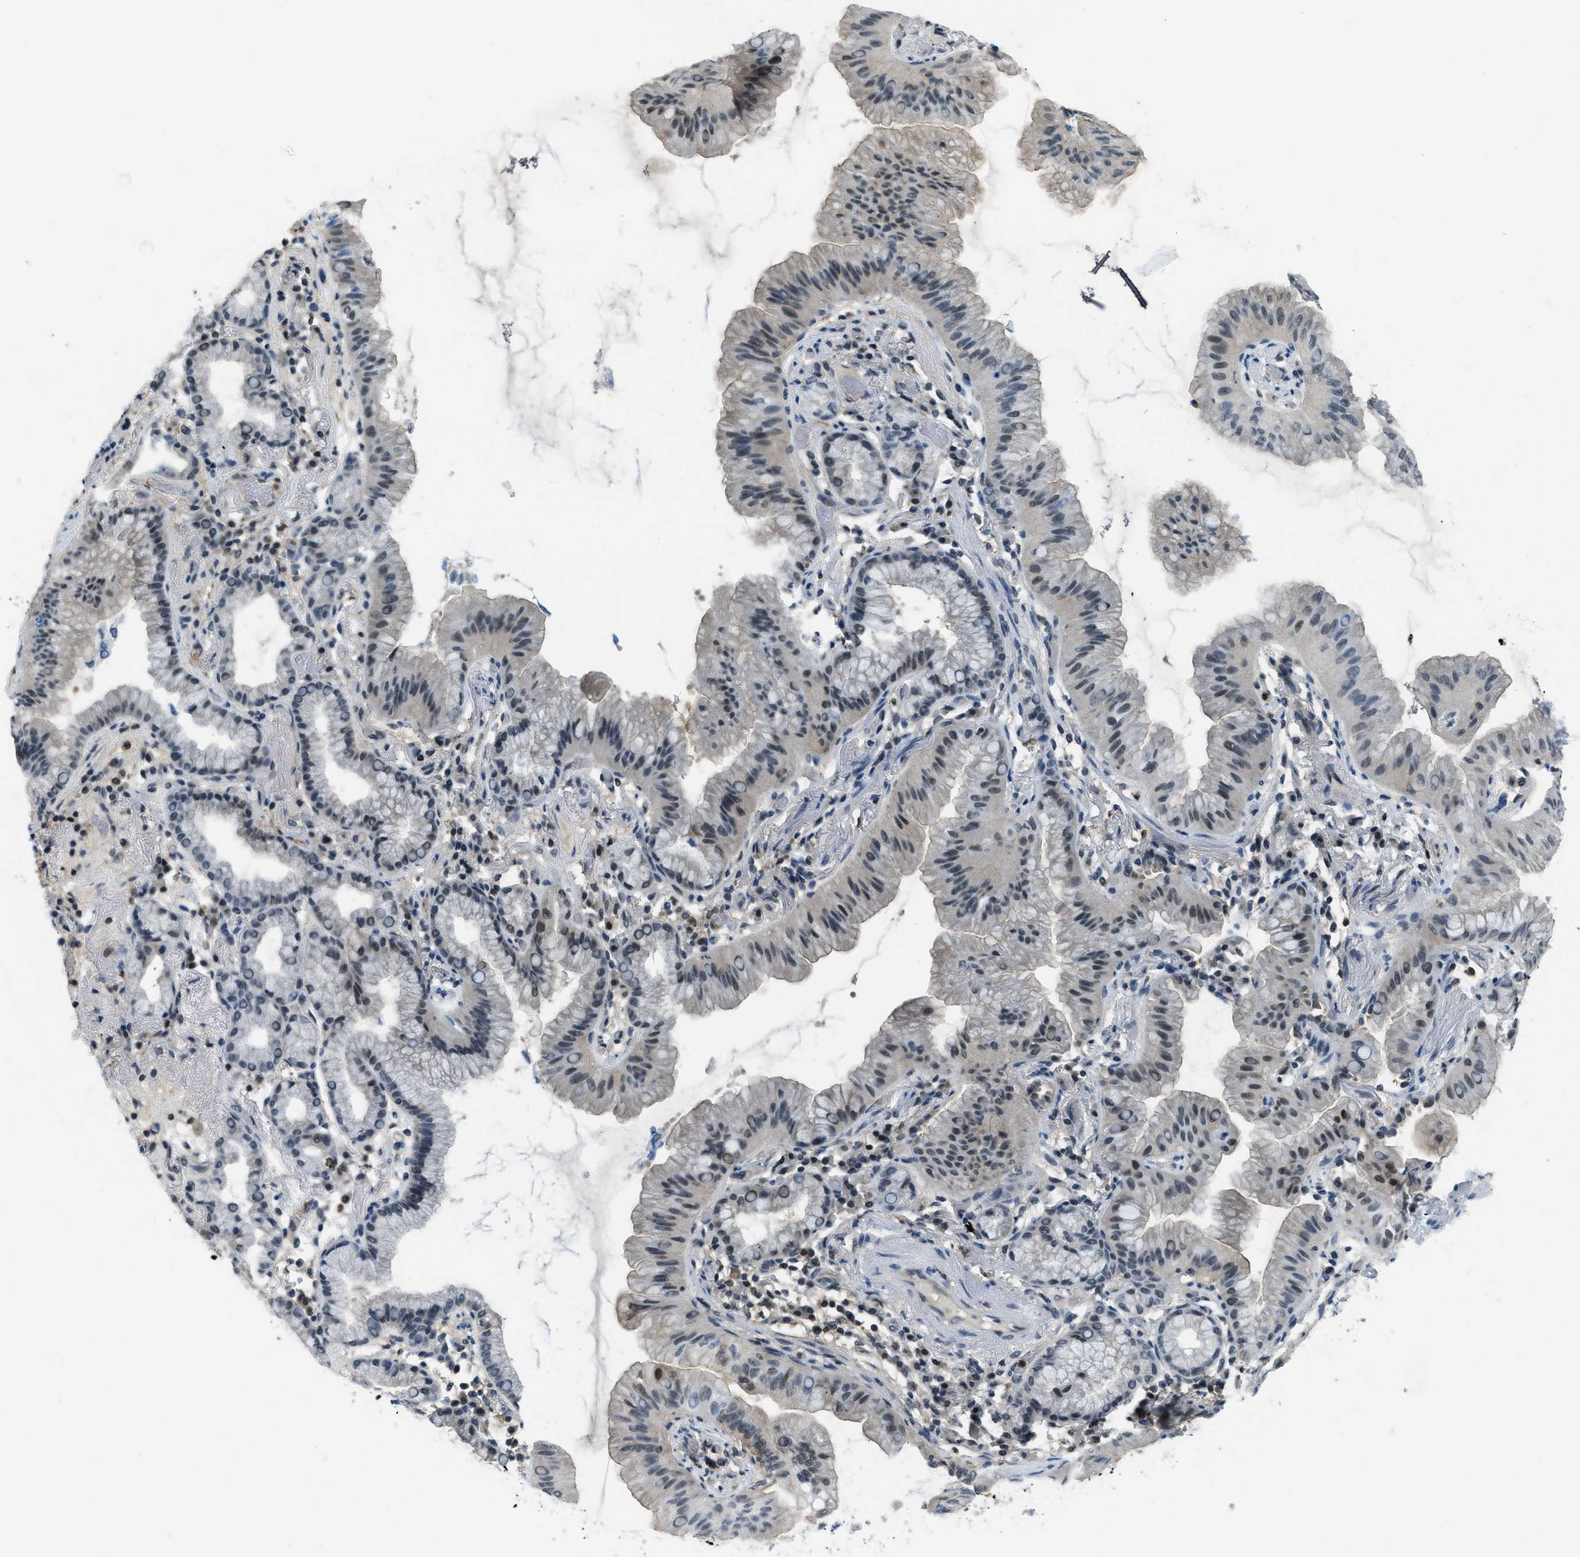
{"staining": {"intensity": "moderate", "quantity": "25%-75%", "location": "nuclear"}, "tissue": "lung cancer", "cell_type": "Tumor cells", "image_type": "cancer", "snomed": [{"axis": "morphology", "description": "Normal tissue, NOS"}, {"axis": "morphology", "description": "Adenocarcinoma, NOS"}, {"axis": "topography", "description": "Bronchus"}, {"axis": "topography", "description": "Lung"}], "caption": "A histopathology image of human lung cancer stained for a protein displays moderate nuclear brown staining in tumor cells. (IHC, brightfield microscopy, high magnification).", "gene": "OGFR", "patient": {"sex": "female", "age": 70}}